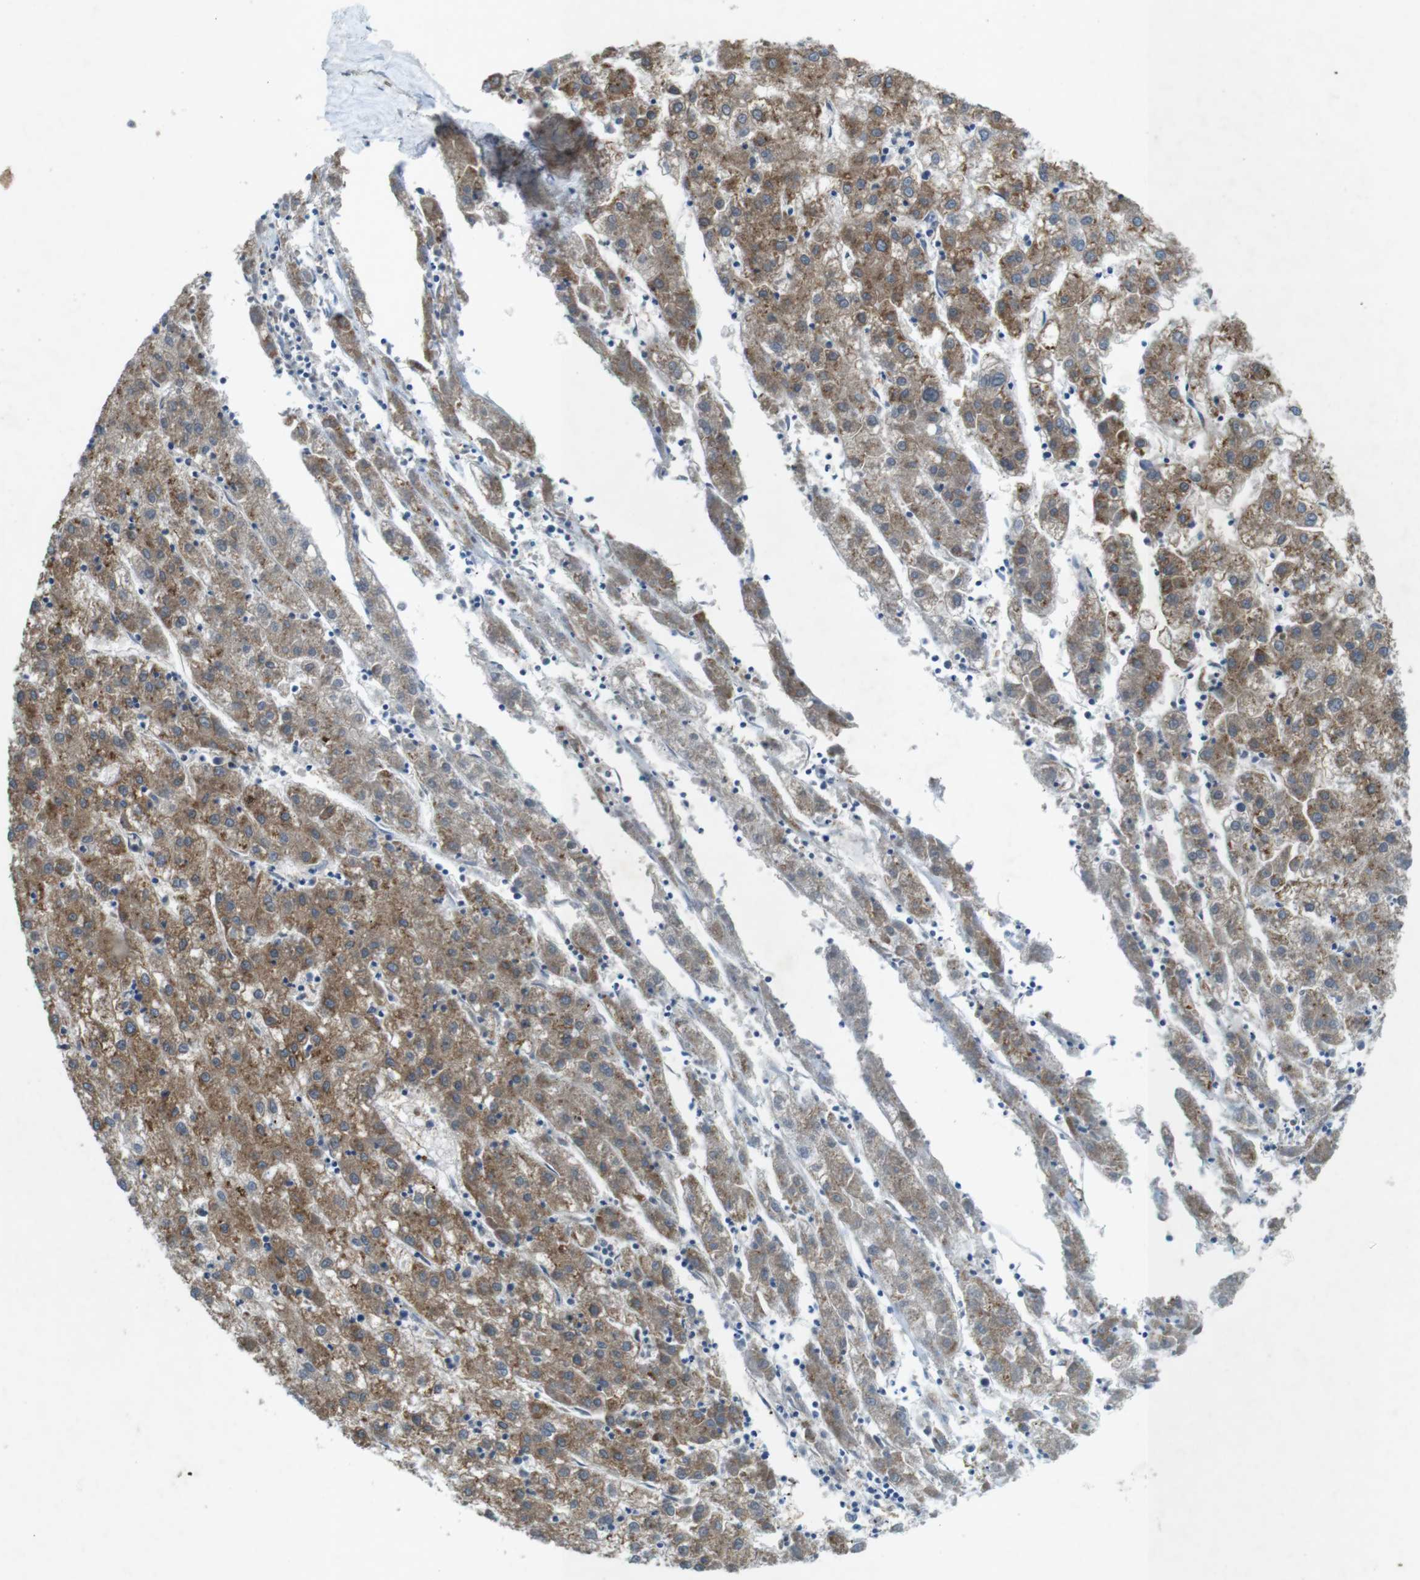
{"staining": {"intensity": "moderate", "quantity": ">75%", "location": "cytoplasmic/membranous"}, "tissue": "liver cancer", "cell_type": "Tumor cells", "image_type": "cancer", "snomed": [{"axis": "morphology", "description": "Carcinoma, Hepatocellular, NOS"}, {"axis": "topography", "description": "Liver"}], "caption": "The immunohistochemical stain highlights moderate cytoplasmic/membranous positivity in tumor cells of hepatocellular carcinoma (liver) tissue.", "gene": "TYW1", "patient": {"sex": "male", "age": 72}}